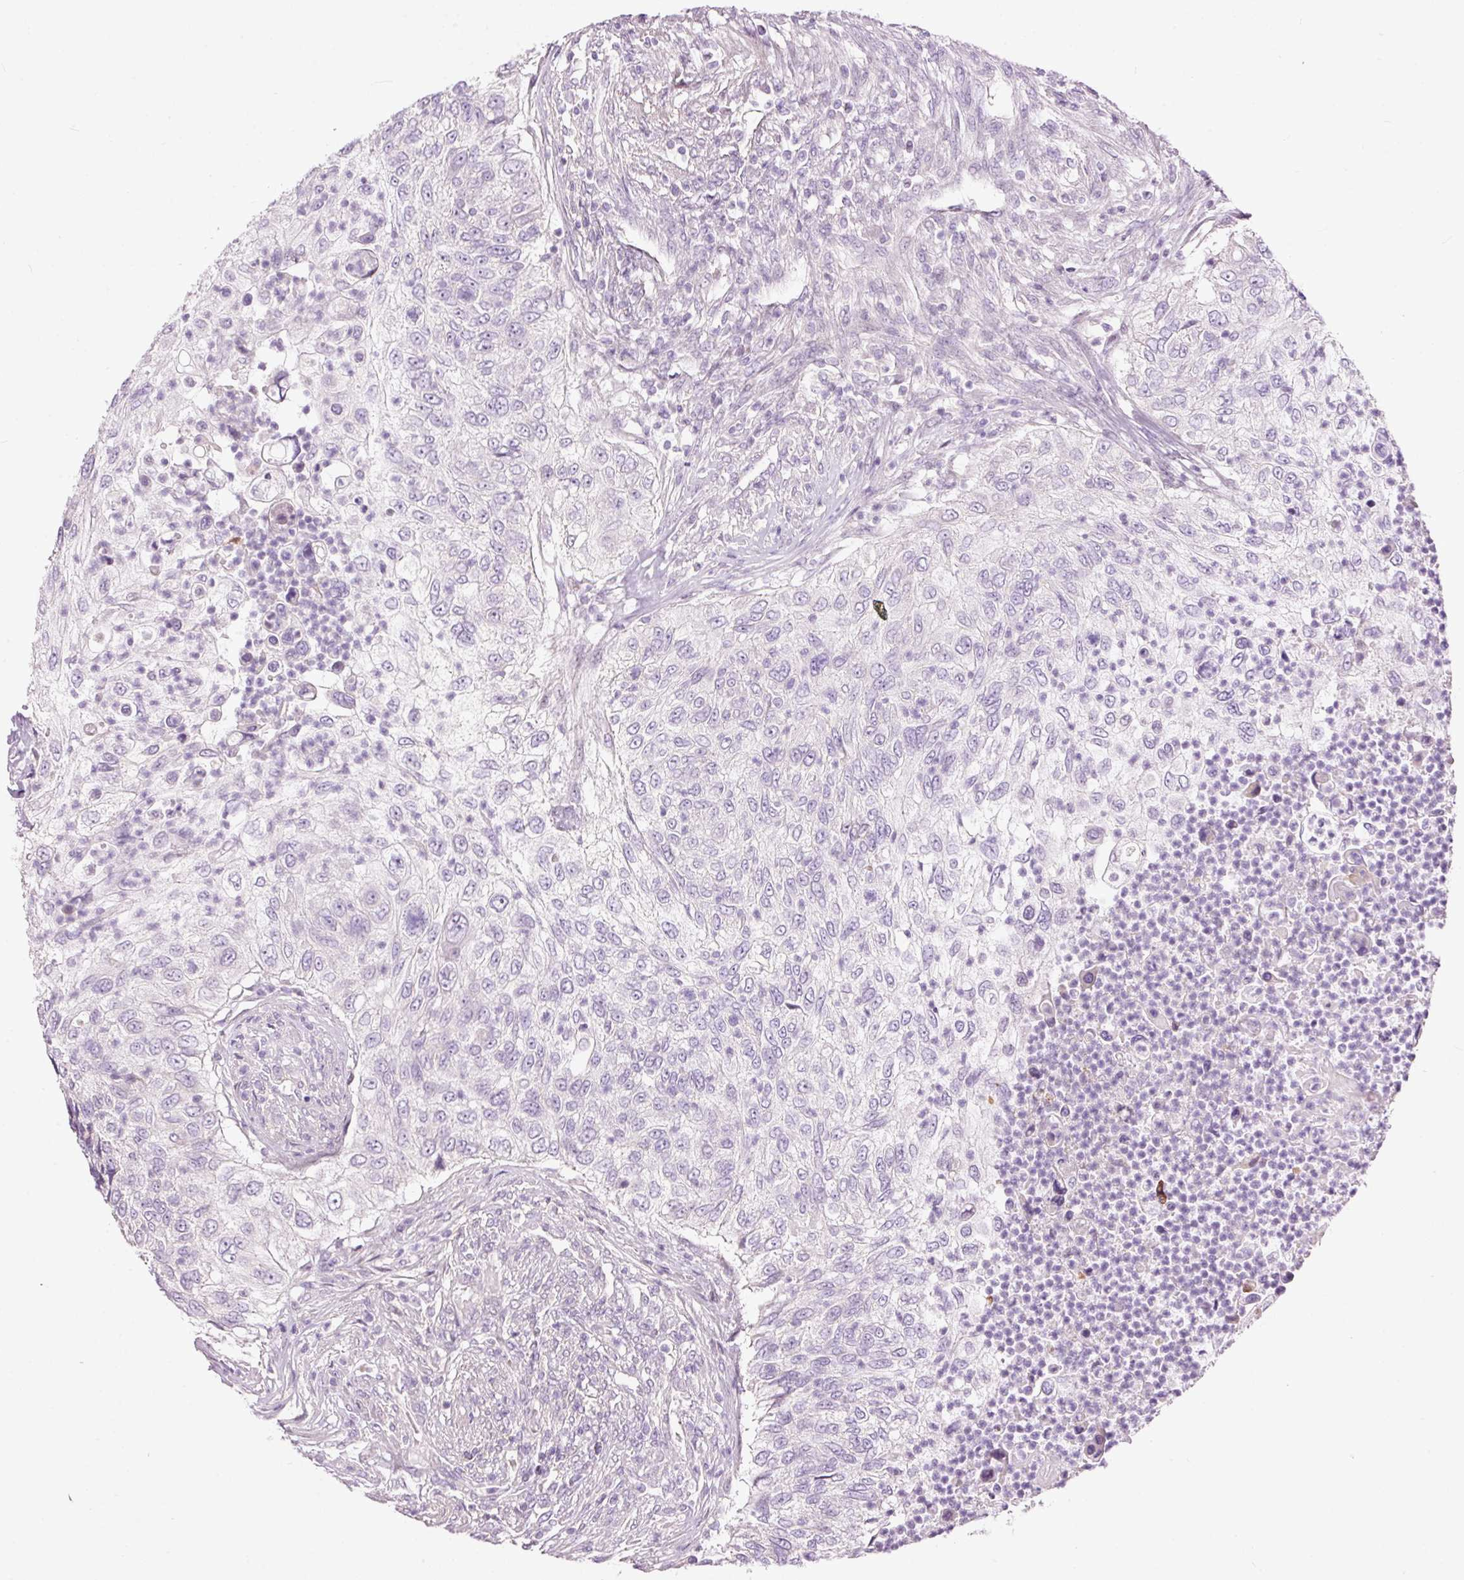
{"staining": {"intensity": "negative", "quantity": "none", "location": "none"}, "tissue": "urothelial cancer", "cell_type": "Tumor cells", "image_type": "cancer", "snomed": [{"axis": "morphology", "description": "Urothelial carcinoma, High grade"}, {"axis": "topography", "description": "Urinary bladder"}], "caption": "High magnification brightfield microscopy of high-grade urothelial carcinoma stained with DAB (3,3'-diaminobenzidine) (brown) and counterstained with hematoxylin (blue): tumor cells show no significant positivity.", "gene": "FCRL4", "patient": {"sex": "female", "age": 60}}